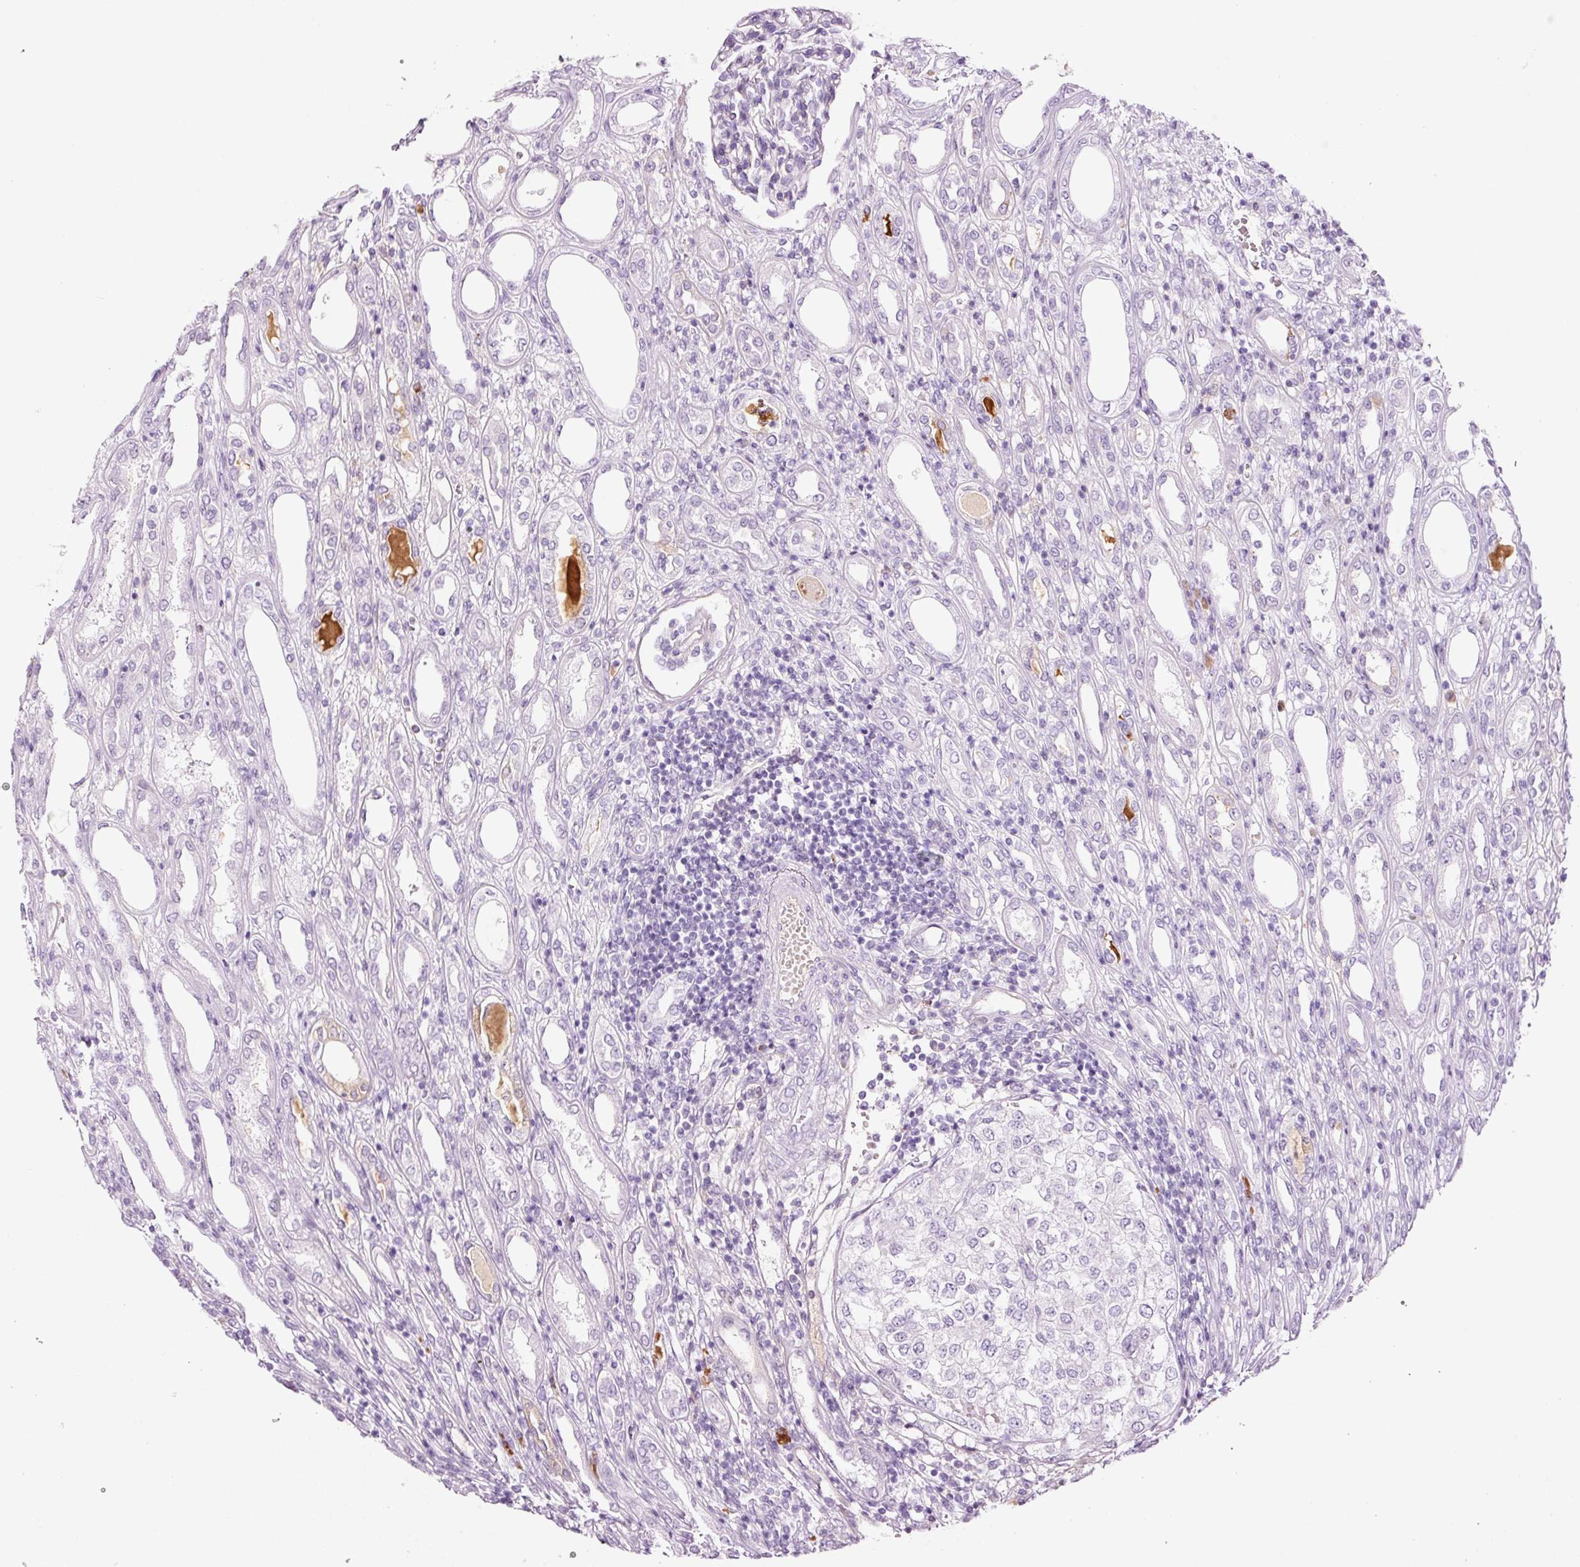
{"staining": {"intensity": "negative", "quantity": "none", "location": "none"}, "tissue": "renal cancer", "cell_type": "Tumor cells", "image_type": "cancer", "snomed": [{"axis": "morphology", "description": "Adenocarcinoma, NOS"}, {"axis": "topography", "description": "Kidney"}], "caption": "Immunohistochemical staining of human adenocarcinoma (renal) shows no significant expression in tumor cells.", "gene": "KLF1", "patient": {"sex": "female", "age": 54}}